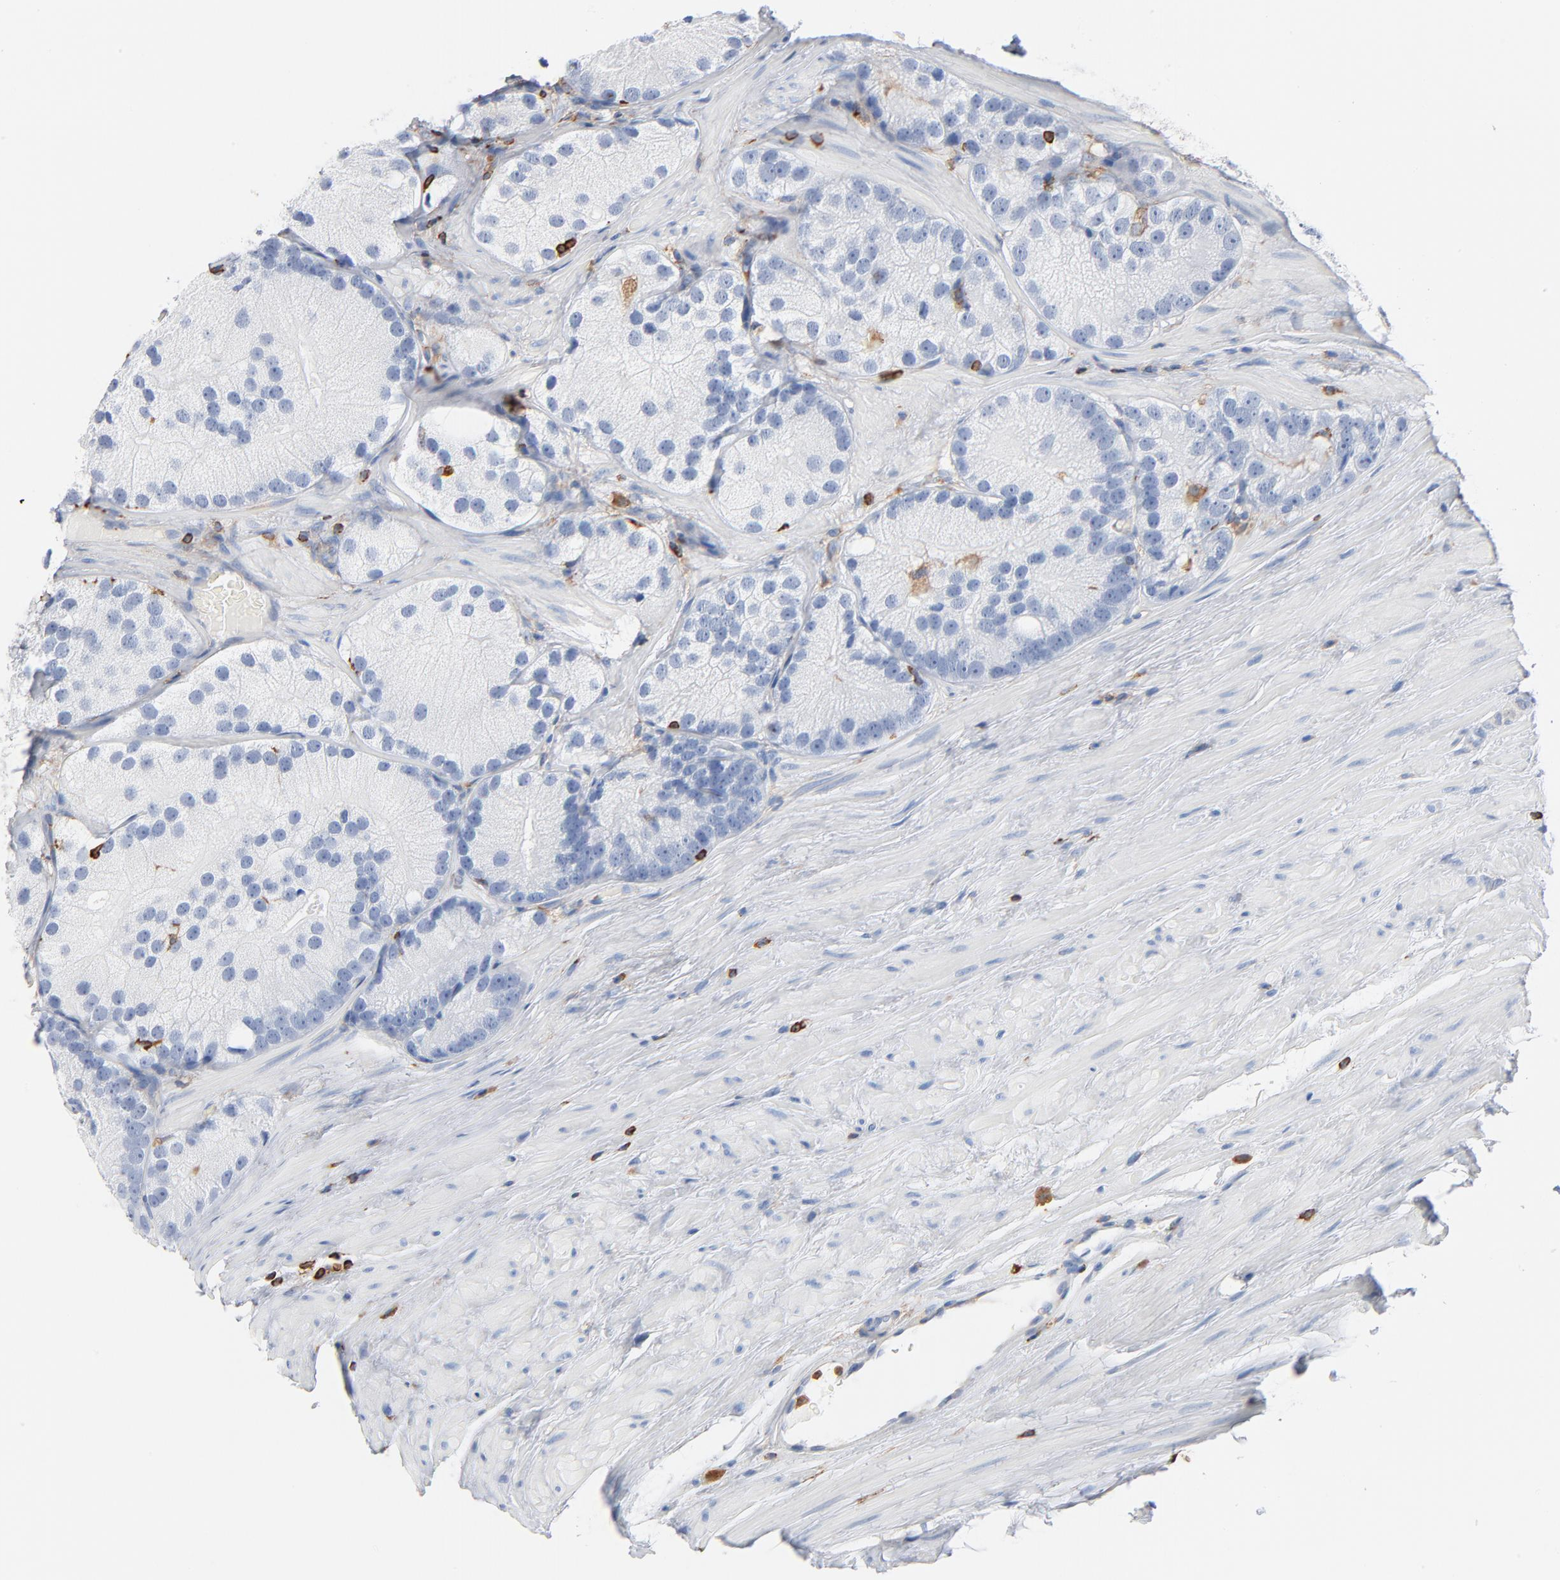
{"staining": {"intensity": "negative", "quantity": "none", "location": "none"}, "tissue": "prostate cancer", "cell_type": "Tumor cells", "image_type": "cancer", "snomed": [{"axis": "morphology", "description": "Adenocarcinoma, Low grade"}, {"axis": "topography", "description": "Prostate"}], "caption": "High magnification brightfield microscopy of adenocarcinoma (low-grade) (prostate) stained with DAB (brown) and counterstained with hematoxylin (blue): tumor cells show no significant staining.", "gene": "SH3KBP1", "patient": {"sex": "male", "age": 69}}